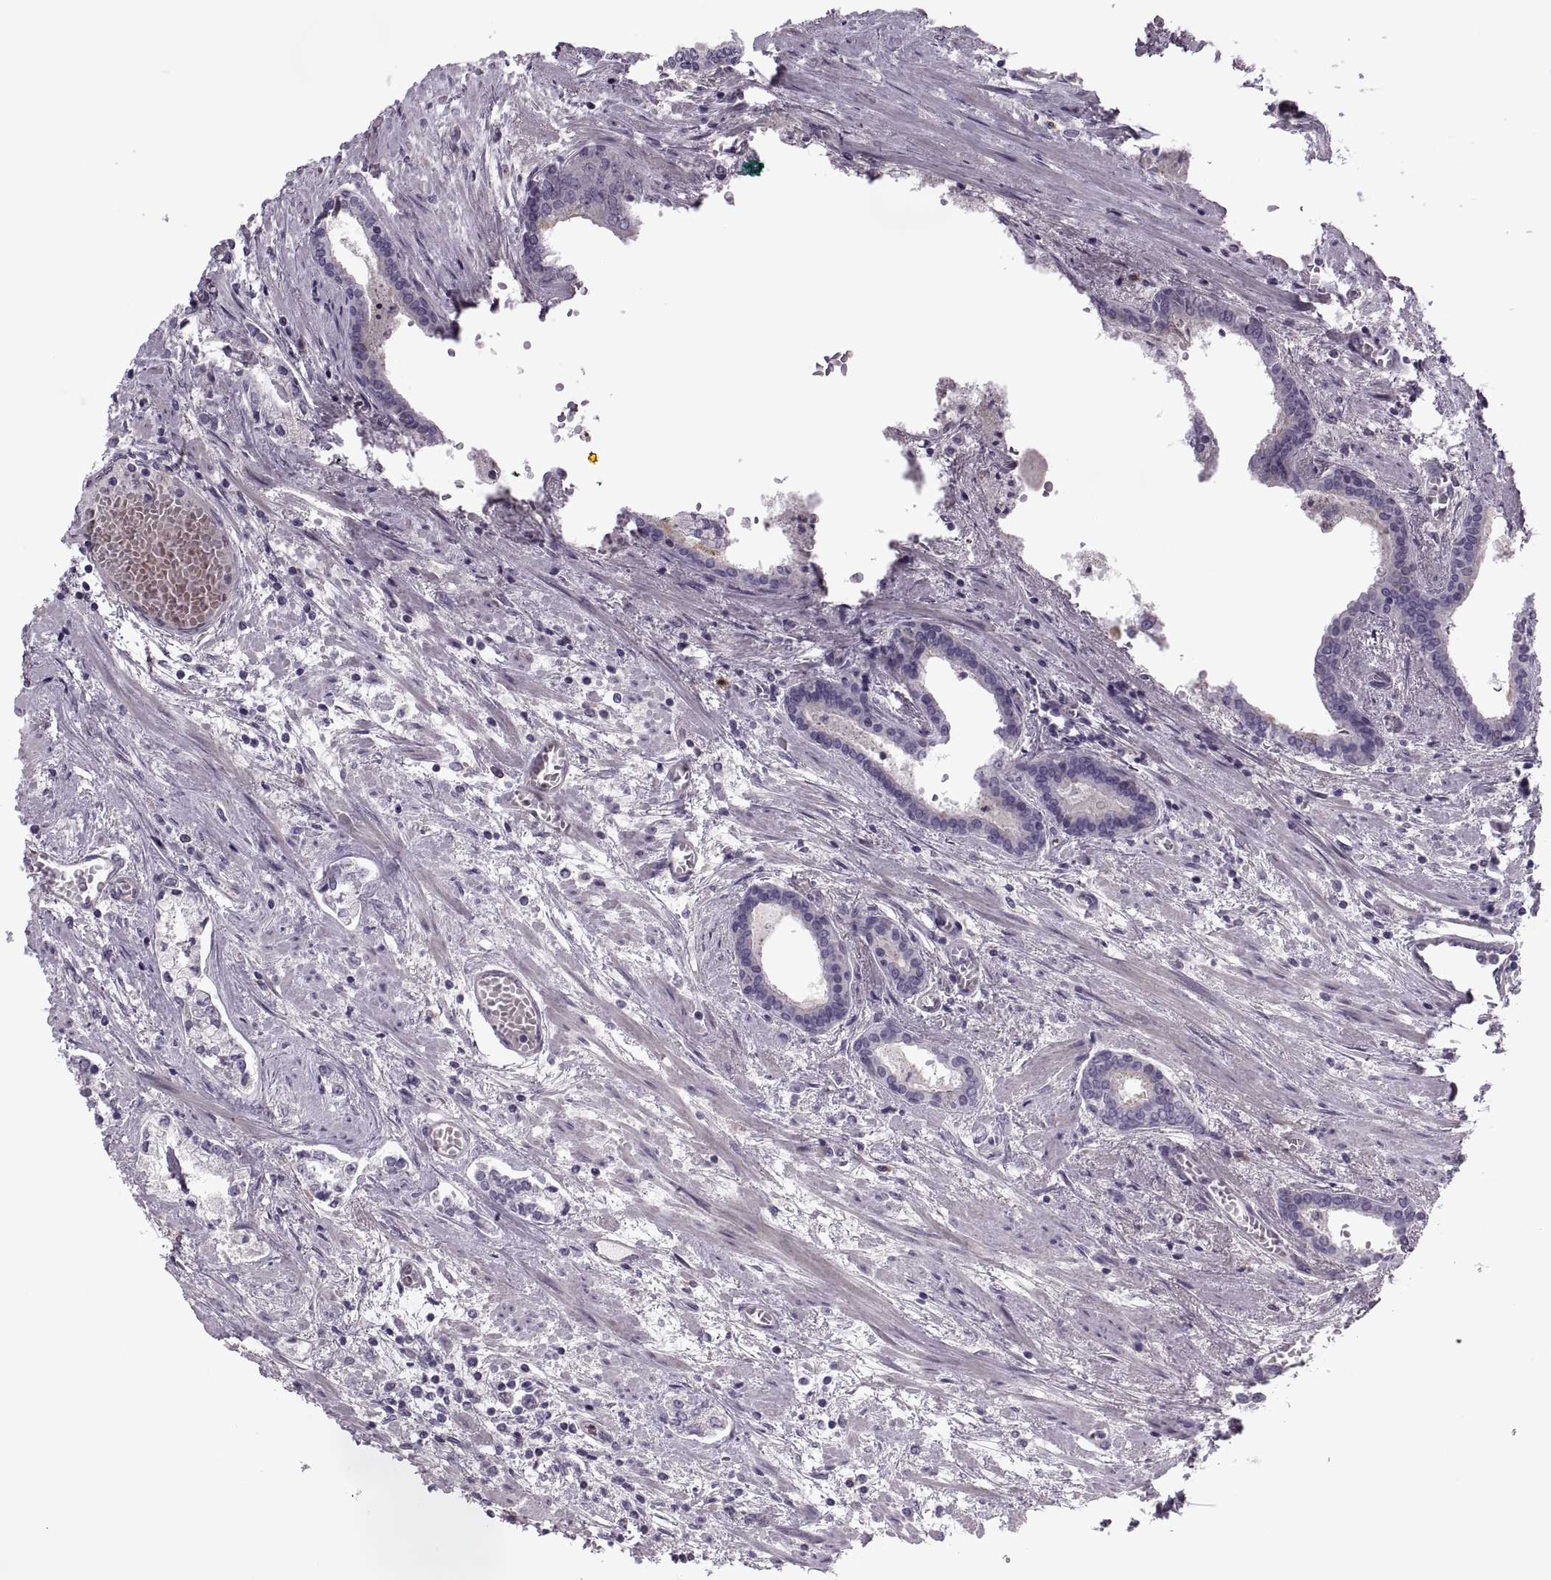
{"staining": {"intensity": "negative", "quantity": "none", "location": "none"}, "tissue": "prostate cancer", "cell_type": "Tumor cells", "image_type": "cancer", "snomed": [{"axis": "morphology", "description": "Adenocarcinoma, NOS"}, {"axis": "topography", "description": "Prostate"}], "caption": "Human prostate cancer (adenocarcinoma) stained for a protein using IHC exhibits no positivity in tumor cells.", "gene": "ODF3", "patient": {"sex": "male", "age": 64}}